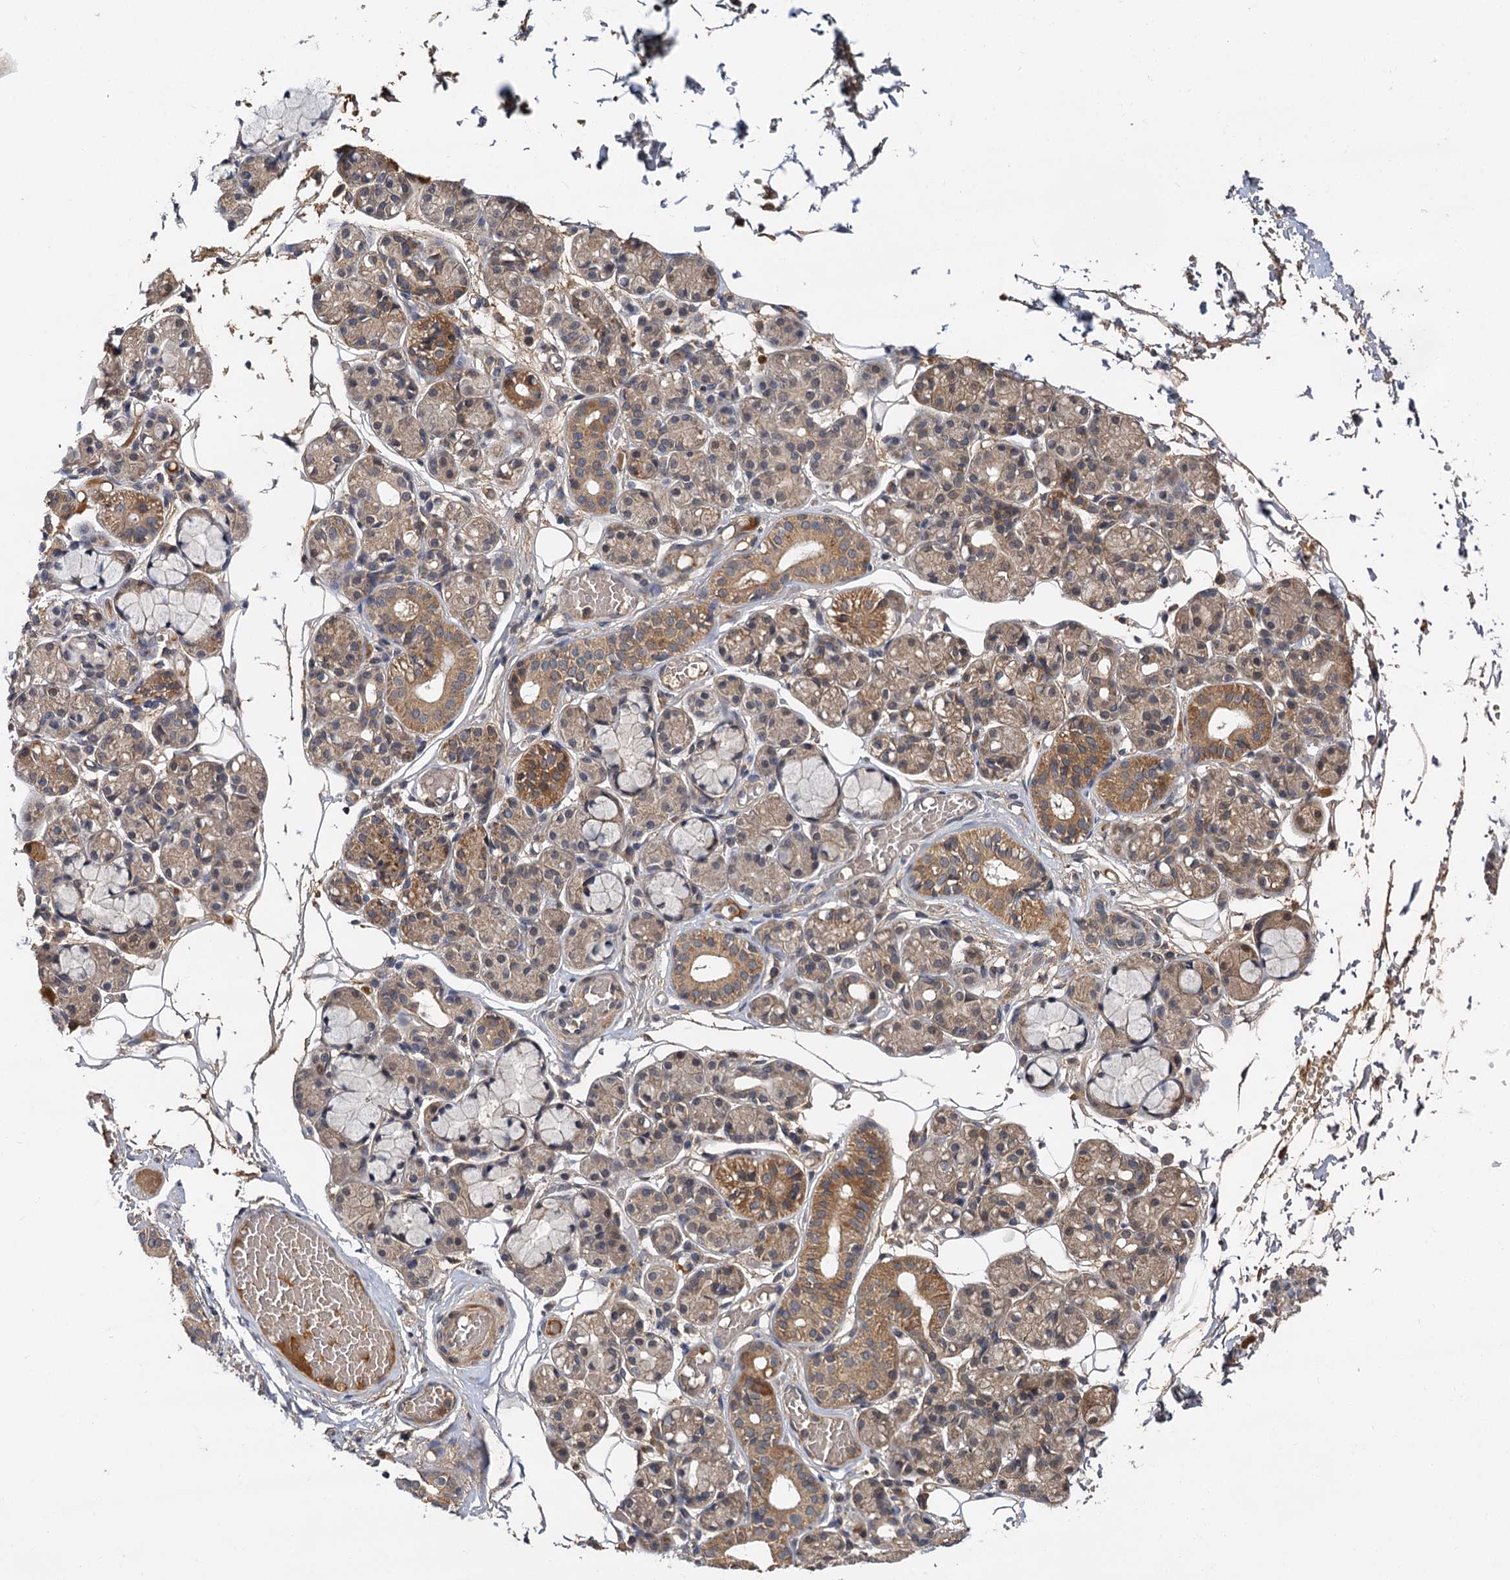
{"staining": {"intensity": "moderate", "quantity": ">75%", "location": "cytoplasmic/membranous,nuclear"}, "tissue": "salivary gland", "cell_type": "Glandular cells", "image_type": "normal", "snomed": [{"axis": "morphology", "description": "Normal tissue, NOS"}, {"axis": "topography", "description": "Salivary gland"}], "caption": "An immunohistochemistry micrograph of normal tissue is shown. Protein staining in brown shows moderate cytoplasmic/membranous,nuclear positivity in salivary gland within glandular cells. The staining was performed using DAB to visualize the protein expression in brown, while the nuclei were stained in blue with hematoxylin (Magnification: 20x).", "gene": "MBD6", "patient": {"sex": "male", "age": 63}}